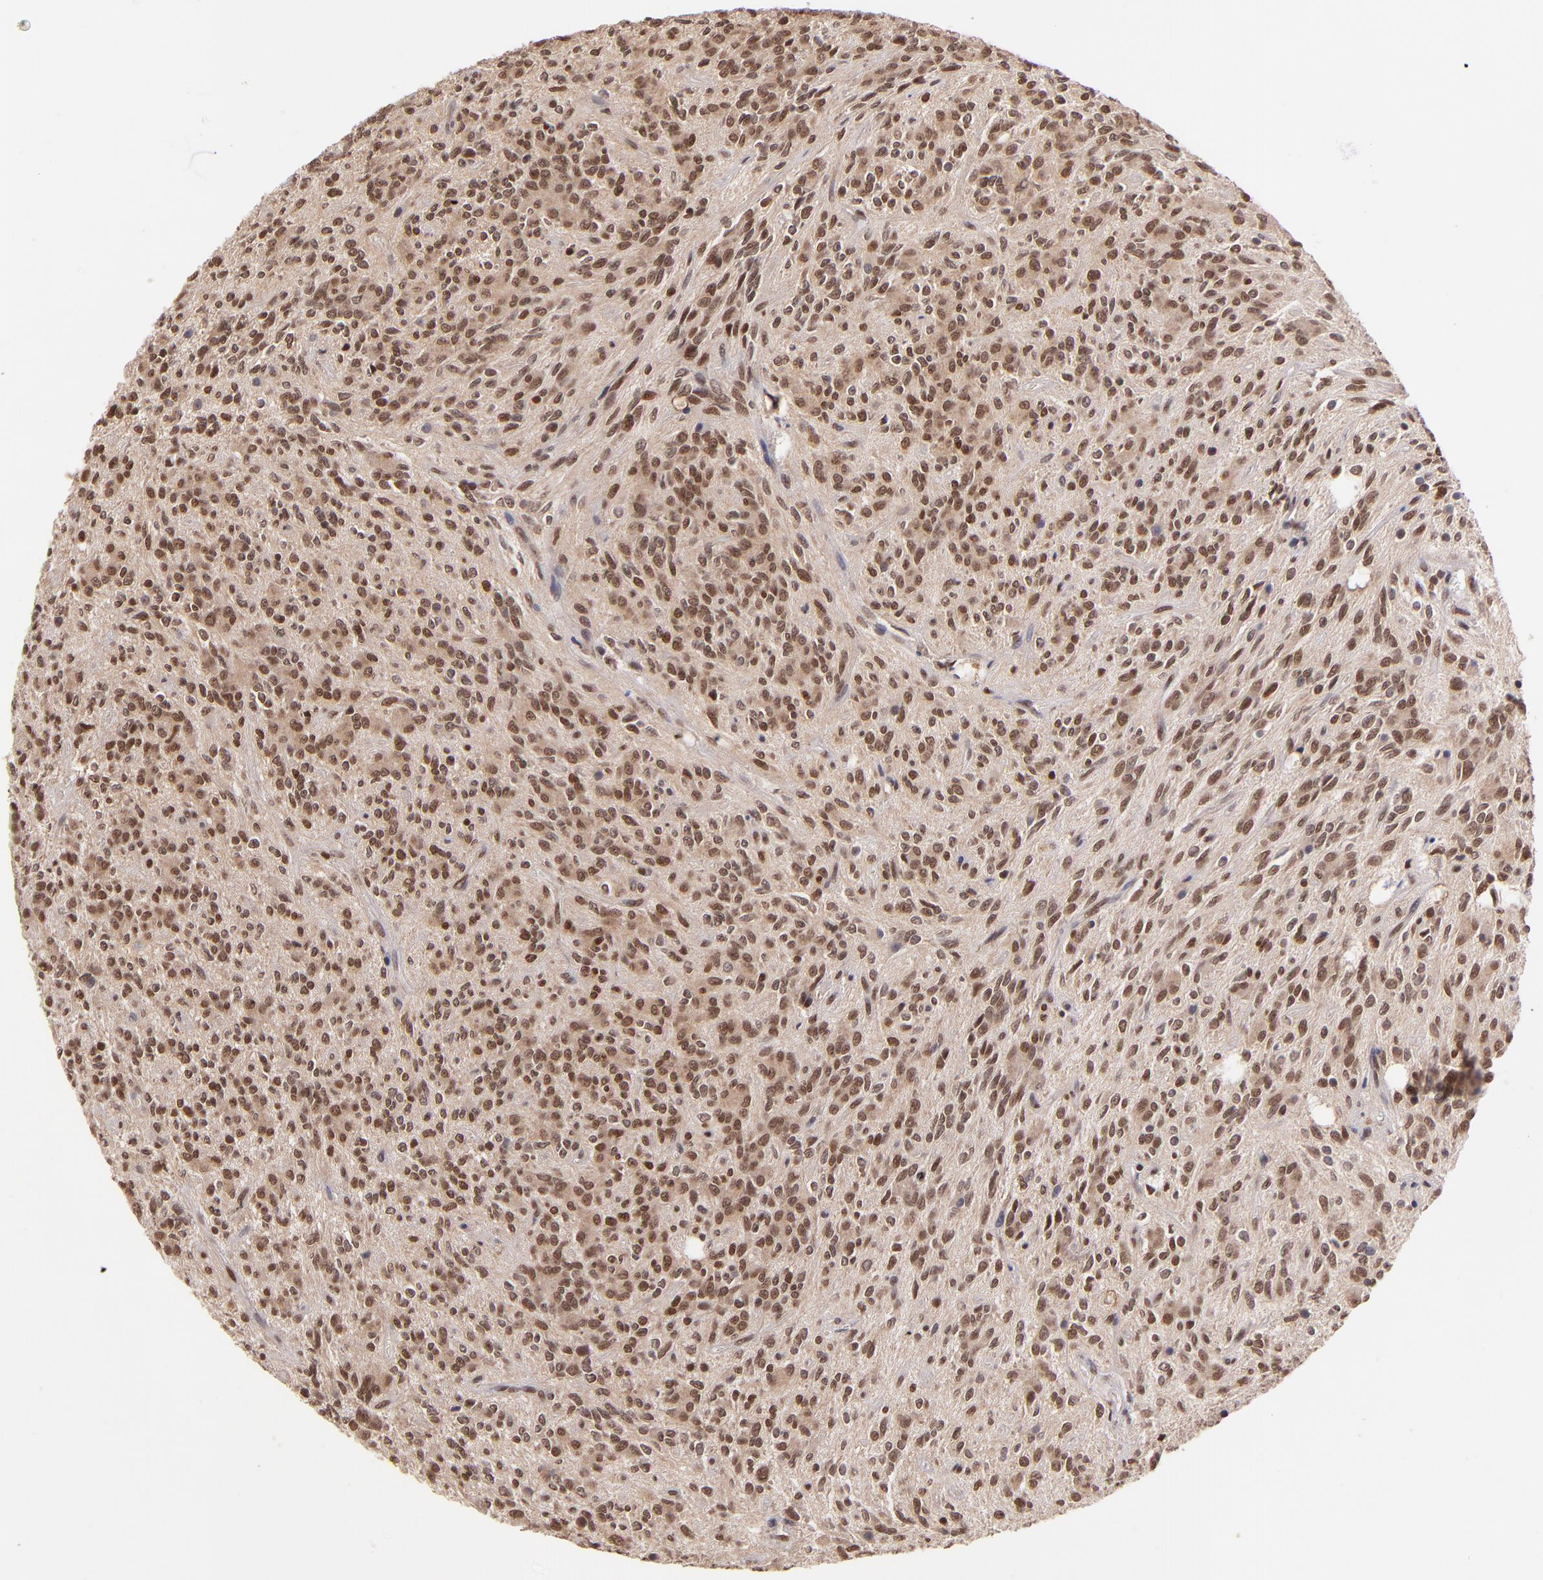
{"staining": {"intensity": "strong", "quantity": ">75%", "location": "nuclear"}, "tissue": "glioma", "cell_type": "Tumor cells", "image_type": "cancer", "snomed": [{"axis": "morphology", "description": "Glioma, malignant, Low grade"}, {"axis": "topography", "description": "Brain"}], "caption": "Glioma stained with a protein marker displays strong staining in tumor cells.", "gene": "WDR25", "patient": {"sex": "female", "age": 15}}